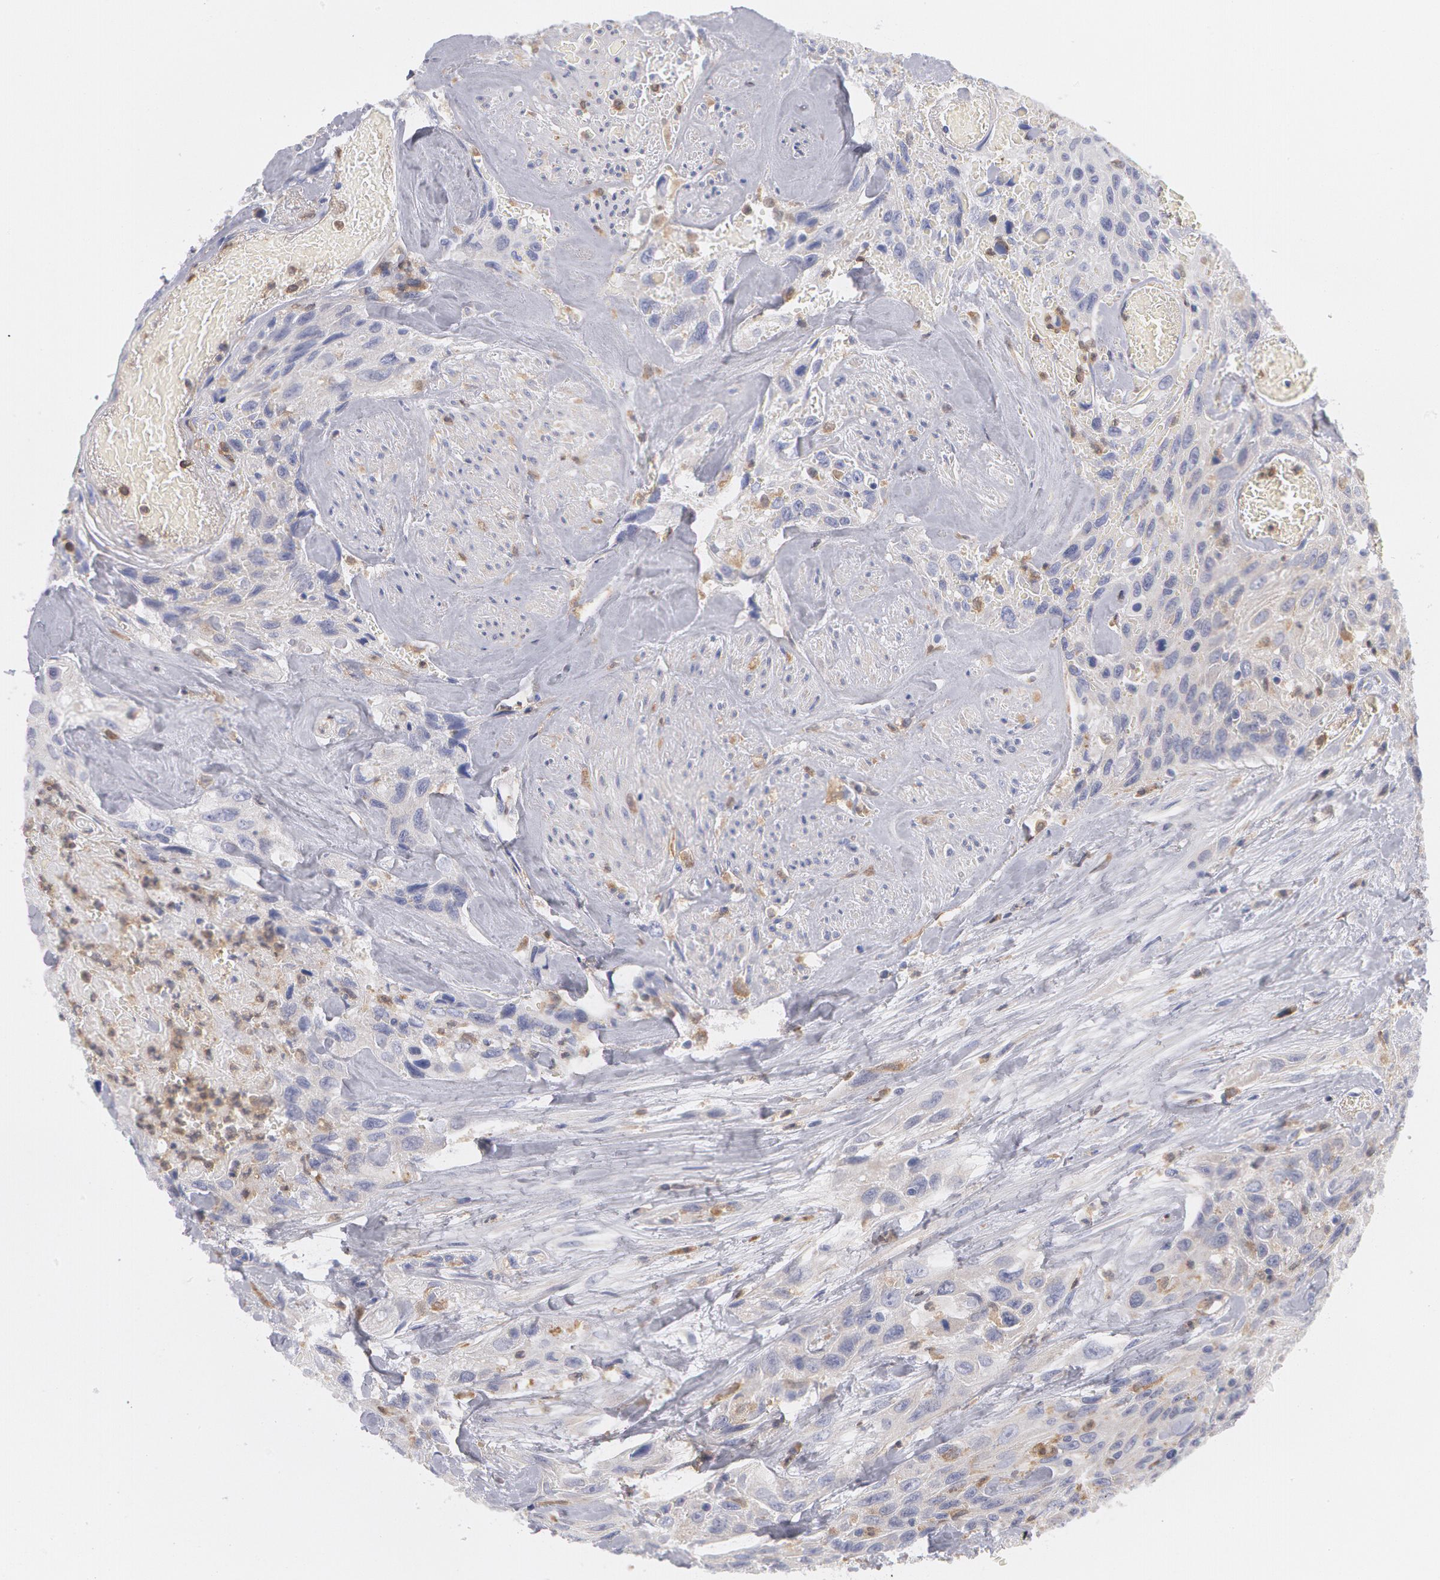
{"staining": {"intensity": "weak", "quantity": ">75%", "location": "cytoplasmic/membranous"}, "tissue": "urothelial cancer", "cell_type": "Tumor cells", "image_type": "cancer", "snomed": [{"axis": "morphology", "description": "Urothelial carcinoma, High grade"}, {"axis": "topography", "description": "Urinary bladder"}], "caption": "Immunohistochemistry (IHC) histopathology image of human urothelial carcinoma (high-grade) stained for a protein (brown), which demonstrates low levels of weak cytoplasmic/membranous positivity in approximately >75% of tumor cells.", "gene": "SYK", "patient": {"sex": "female", "age": 84}}